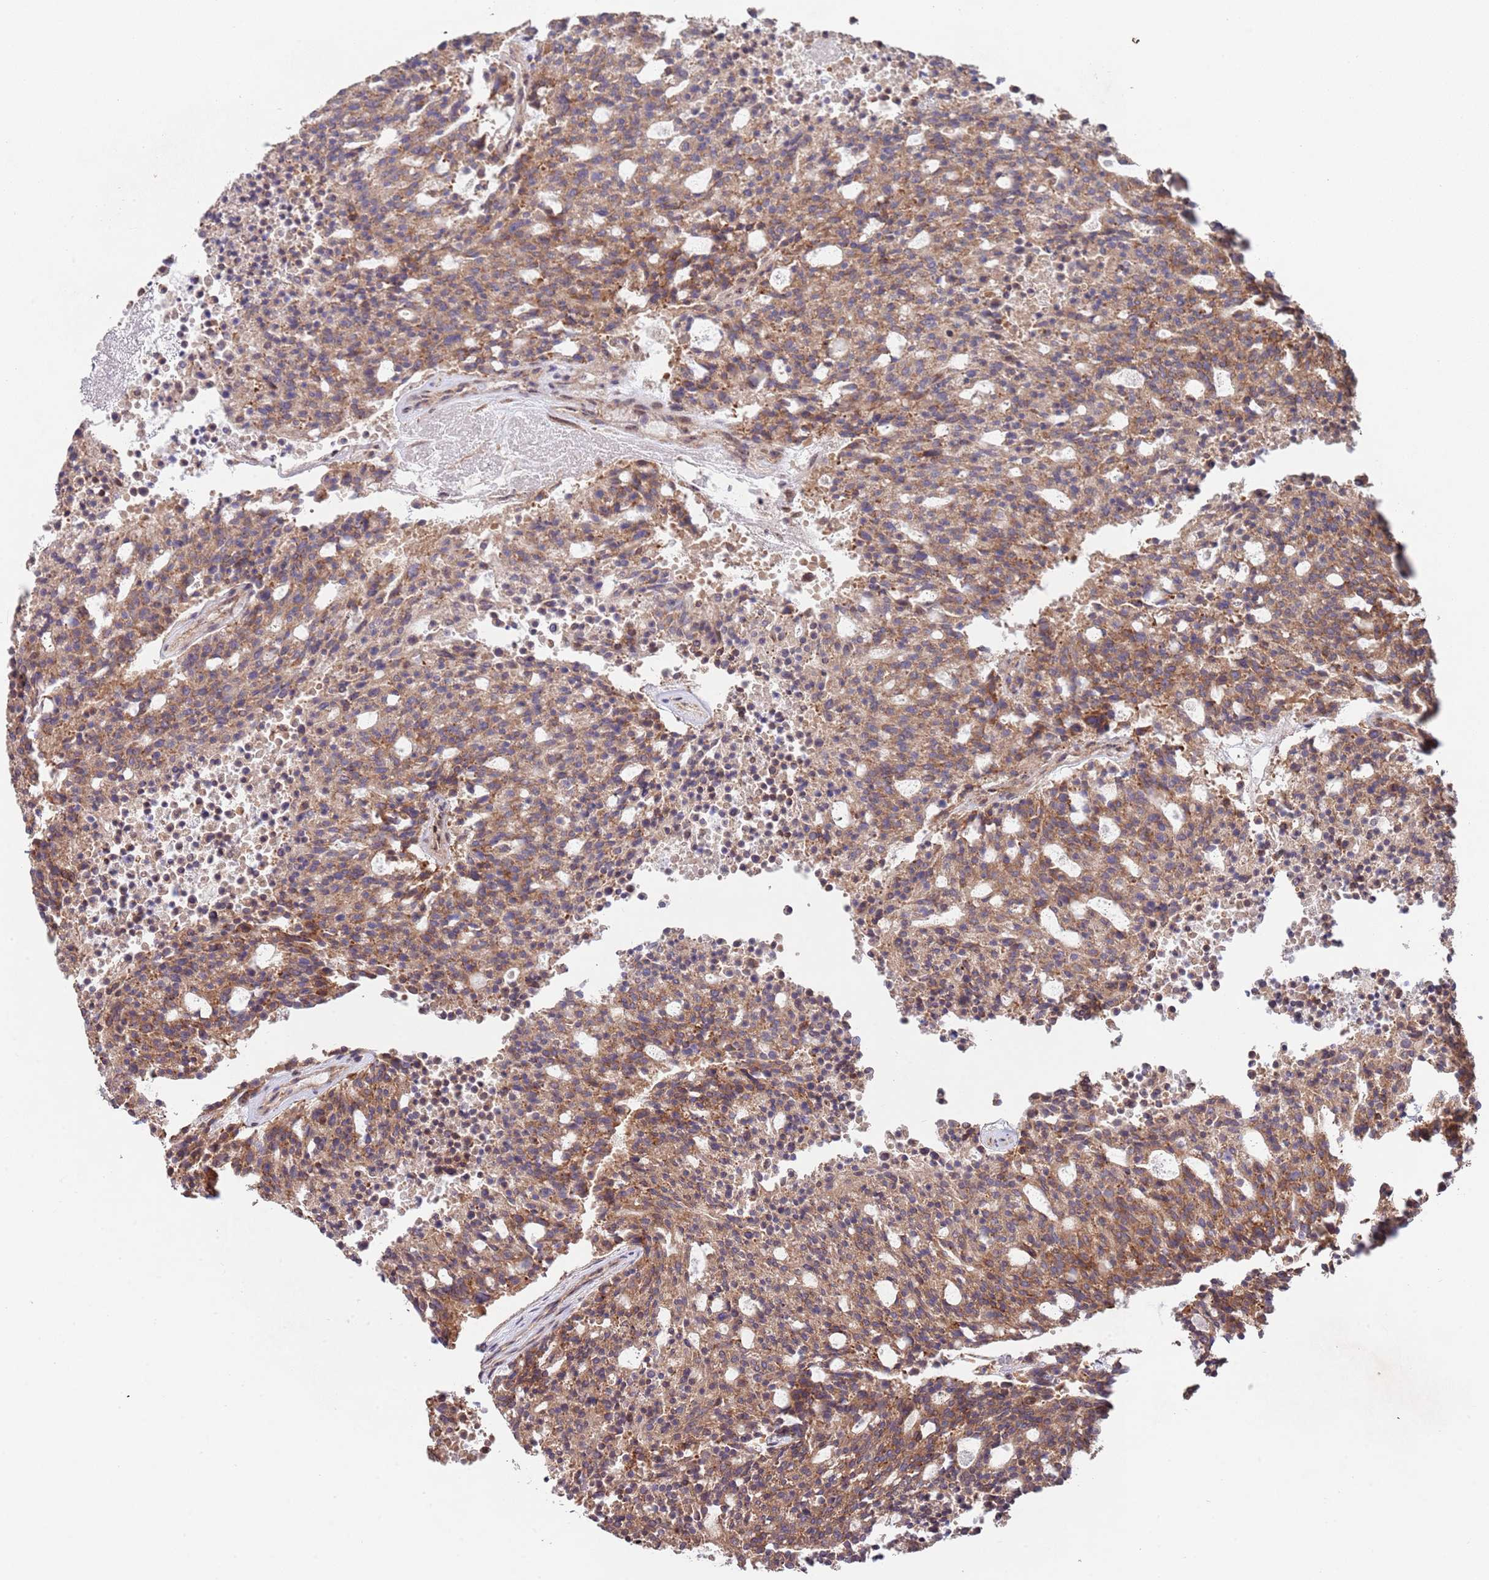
{"staining": {"intensity": "moderate", "quantity": ">75%", "location": "cytoplasmic/membranous"}, "tissue": "carcinoid", "cell_type": "Tumor cells", "image_type": "cancer", "snomed": [{"axis": "morphology", "description": "Carcinoid, malignant, NOS"}, {"axis": "topography", "description": "Pancreas"}], "caption": "An immunohistochemistry (IHC) histopathology image of tumor tissue is shown. Protein staining in brown shows moderate cytoplasmic/membranous positivity in carcinoid within tumor cells.", "gene": "RNF19B", "patient": {"sex": "female", "age": 54}}